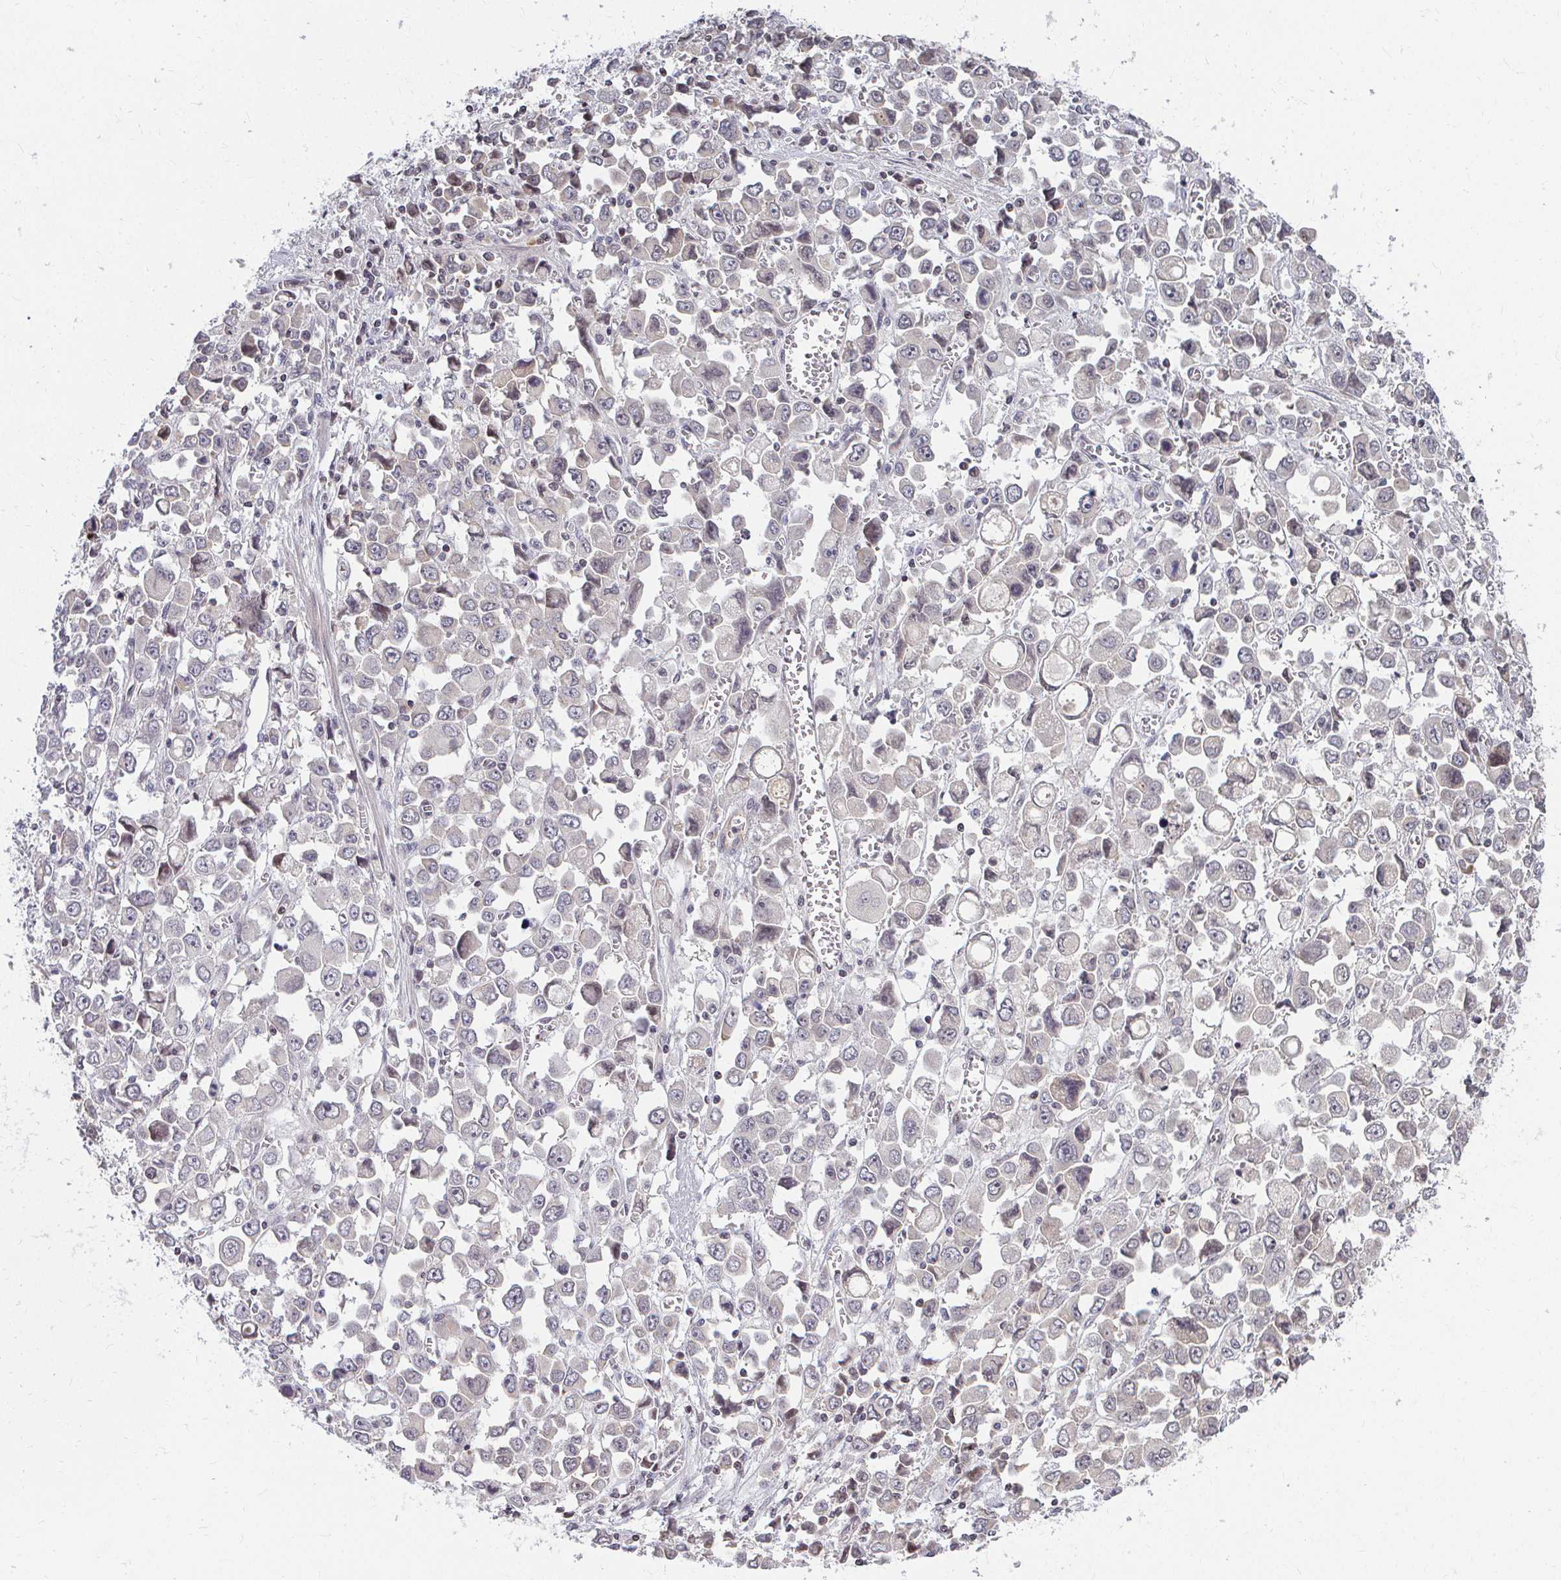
{"staining": {"intensity": "negative", "quantity": "none", "location": "none"}, "tissue": "stomach cancer", "cell_type": "Tumor cells", "image_type": "cancer", "snomed": [{"axis": "morphology", "description": "Adenocarcinoma, NOS"}, {"axis": "topography", "description": "Stomach, upper"}], "caption": "The histopathology image demonstrates no significant positivity in tumor cells of stomach adenocarcinoma. The staining is performed using DAB brown chromogen with nuclei counter-stained in using hematoxylin.", "gene": "ANK3", "patient": {"sex": "male", "age": 70}}